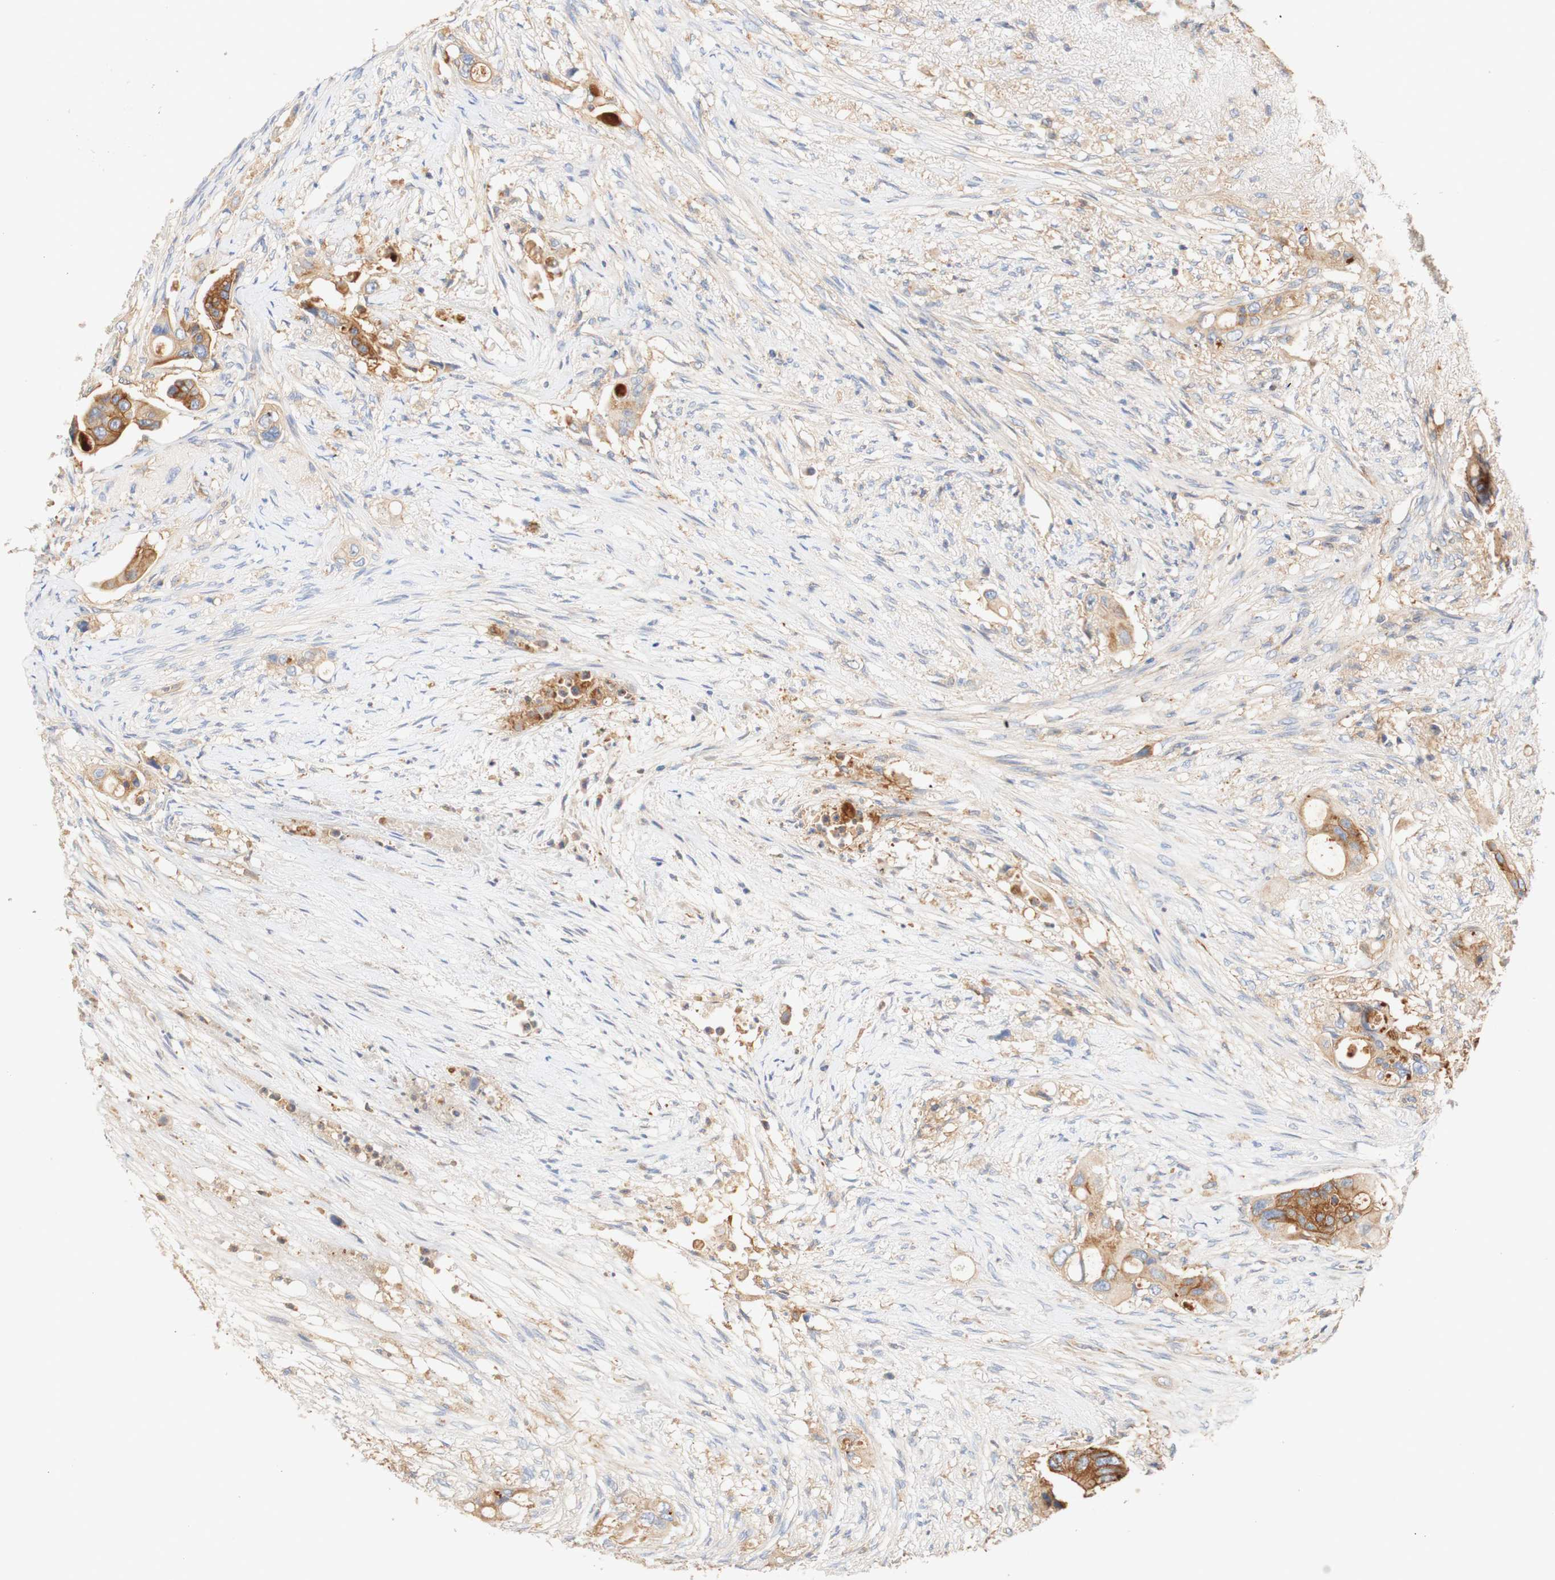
{"staining": {"intensity": "strong", "quantity": ">75%", "location": "cytoplasmic/membranous"}, "tissue": "colorectal cancer", "cell_type": "Tumor cells", "image_type": "cancer", "snomed": [{"axis": "morphology", "description": "Adenocarcinoma, NOS"}, {"axis": "topography", "description": "Colon"}], "caption": "High-power microscopy captured an immunohistochemistry histopathology image of adenocarcinoma (colorectal), revealing strong cytoplasmic/membranous expression in approximately >75% of tumor cells.", "gene": "PCDH7", "patient": {"sex": "female", "age": 57}}